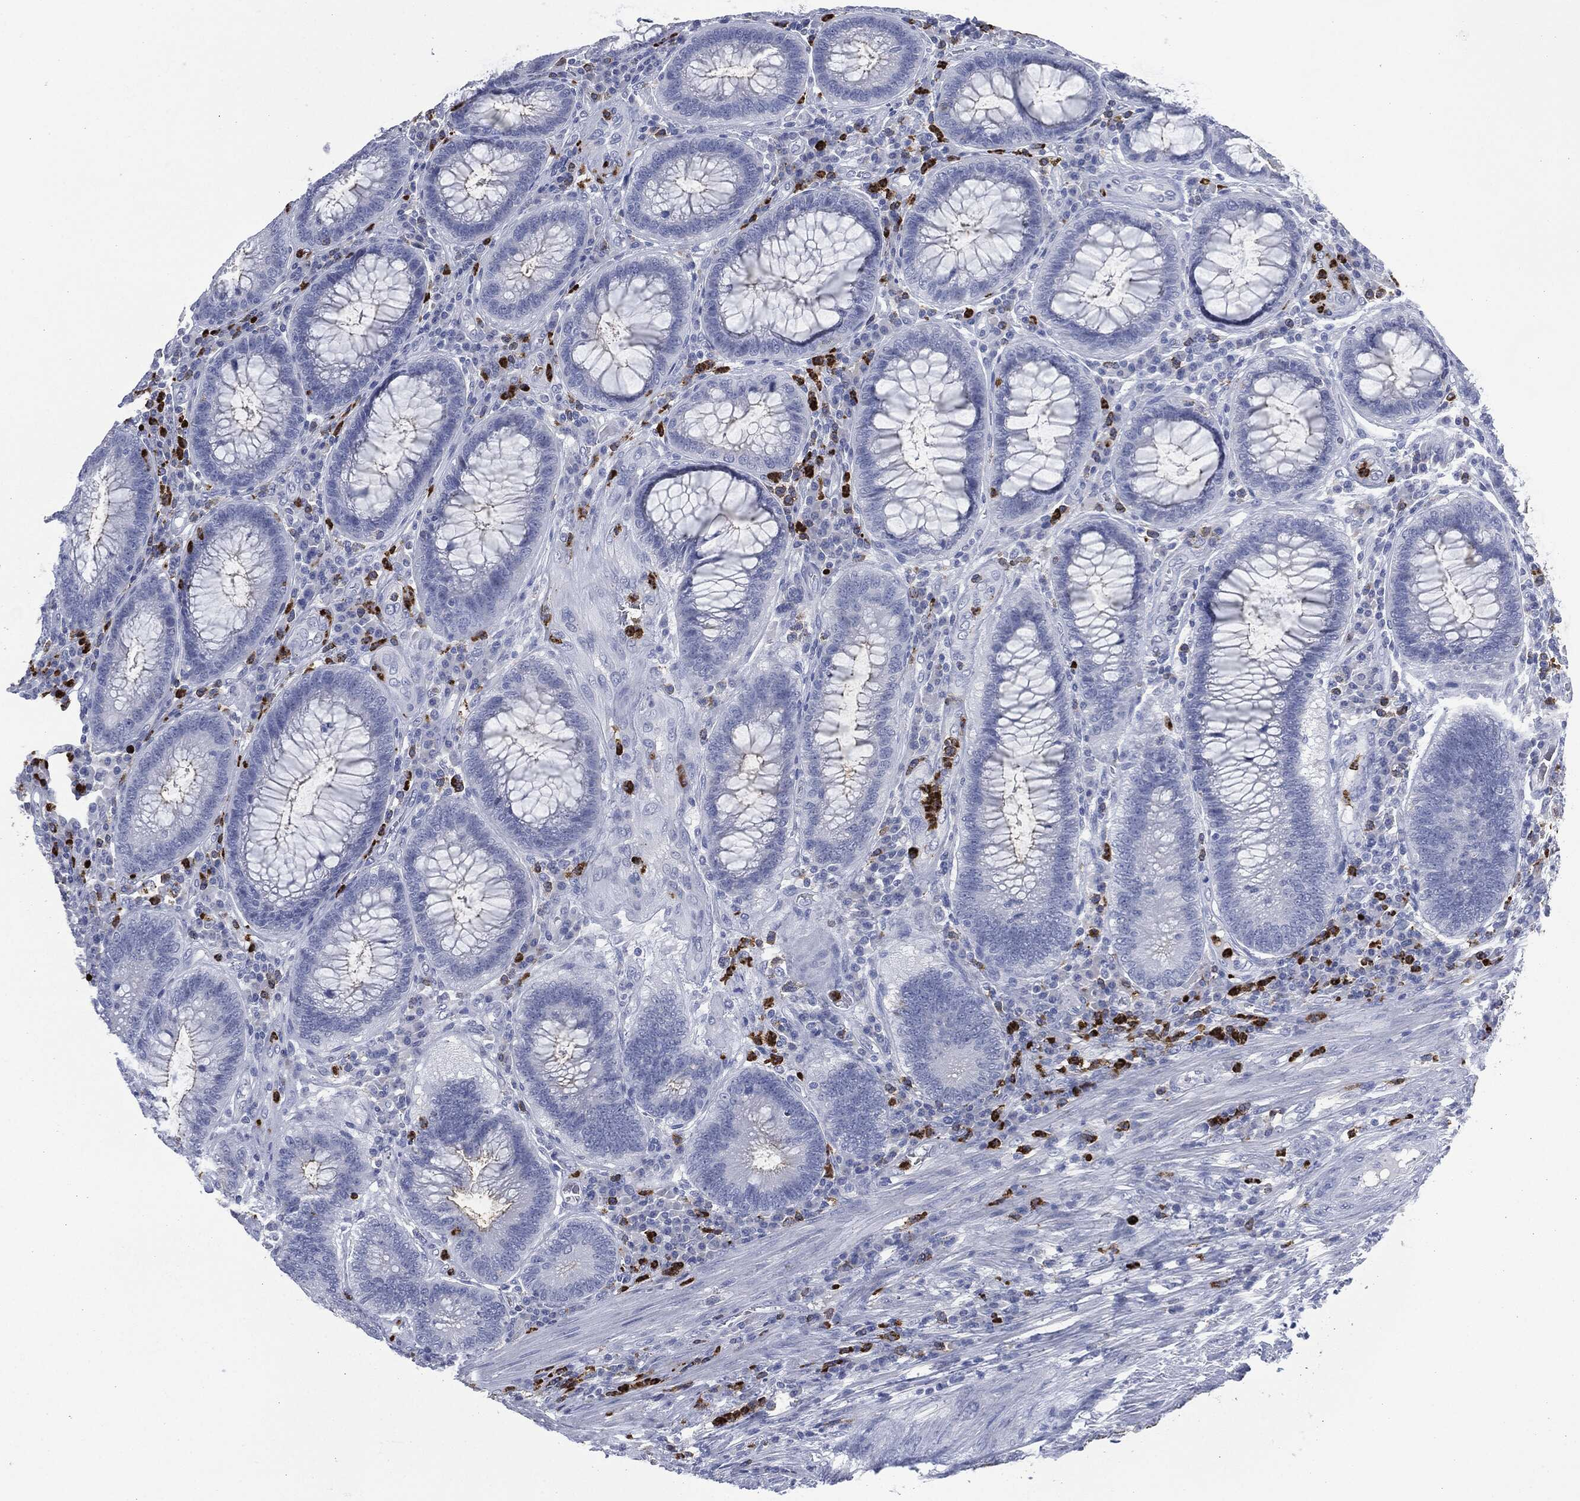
{"staining": {"intensity": "weak", "quantity": "<25%", "location": "cytoplasmic/membranous"}, "tissue": "colorectal cancer", "cell_type": "Tumor cells", "image_type": "cancer", "snomed": [{"axis": "morphology", "description": "Adenocarcinoma, NOS"}, {"axis": "topography", "description": "Colon"}], "caption": "The IHC histopathology image has no significant positivity in tumor cells of colorectal cancer (adenocarcinoma) tissue.", "gene": "CEACAM8", "patient": {"sex": "female", "age": 67}}